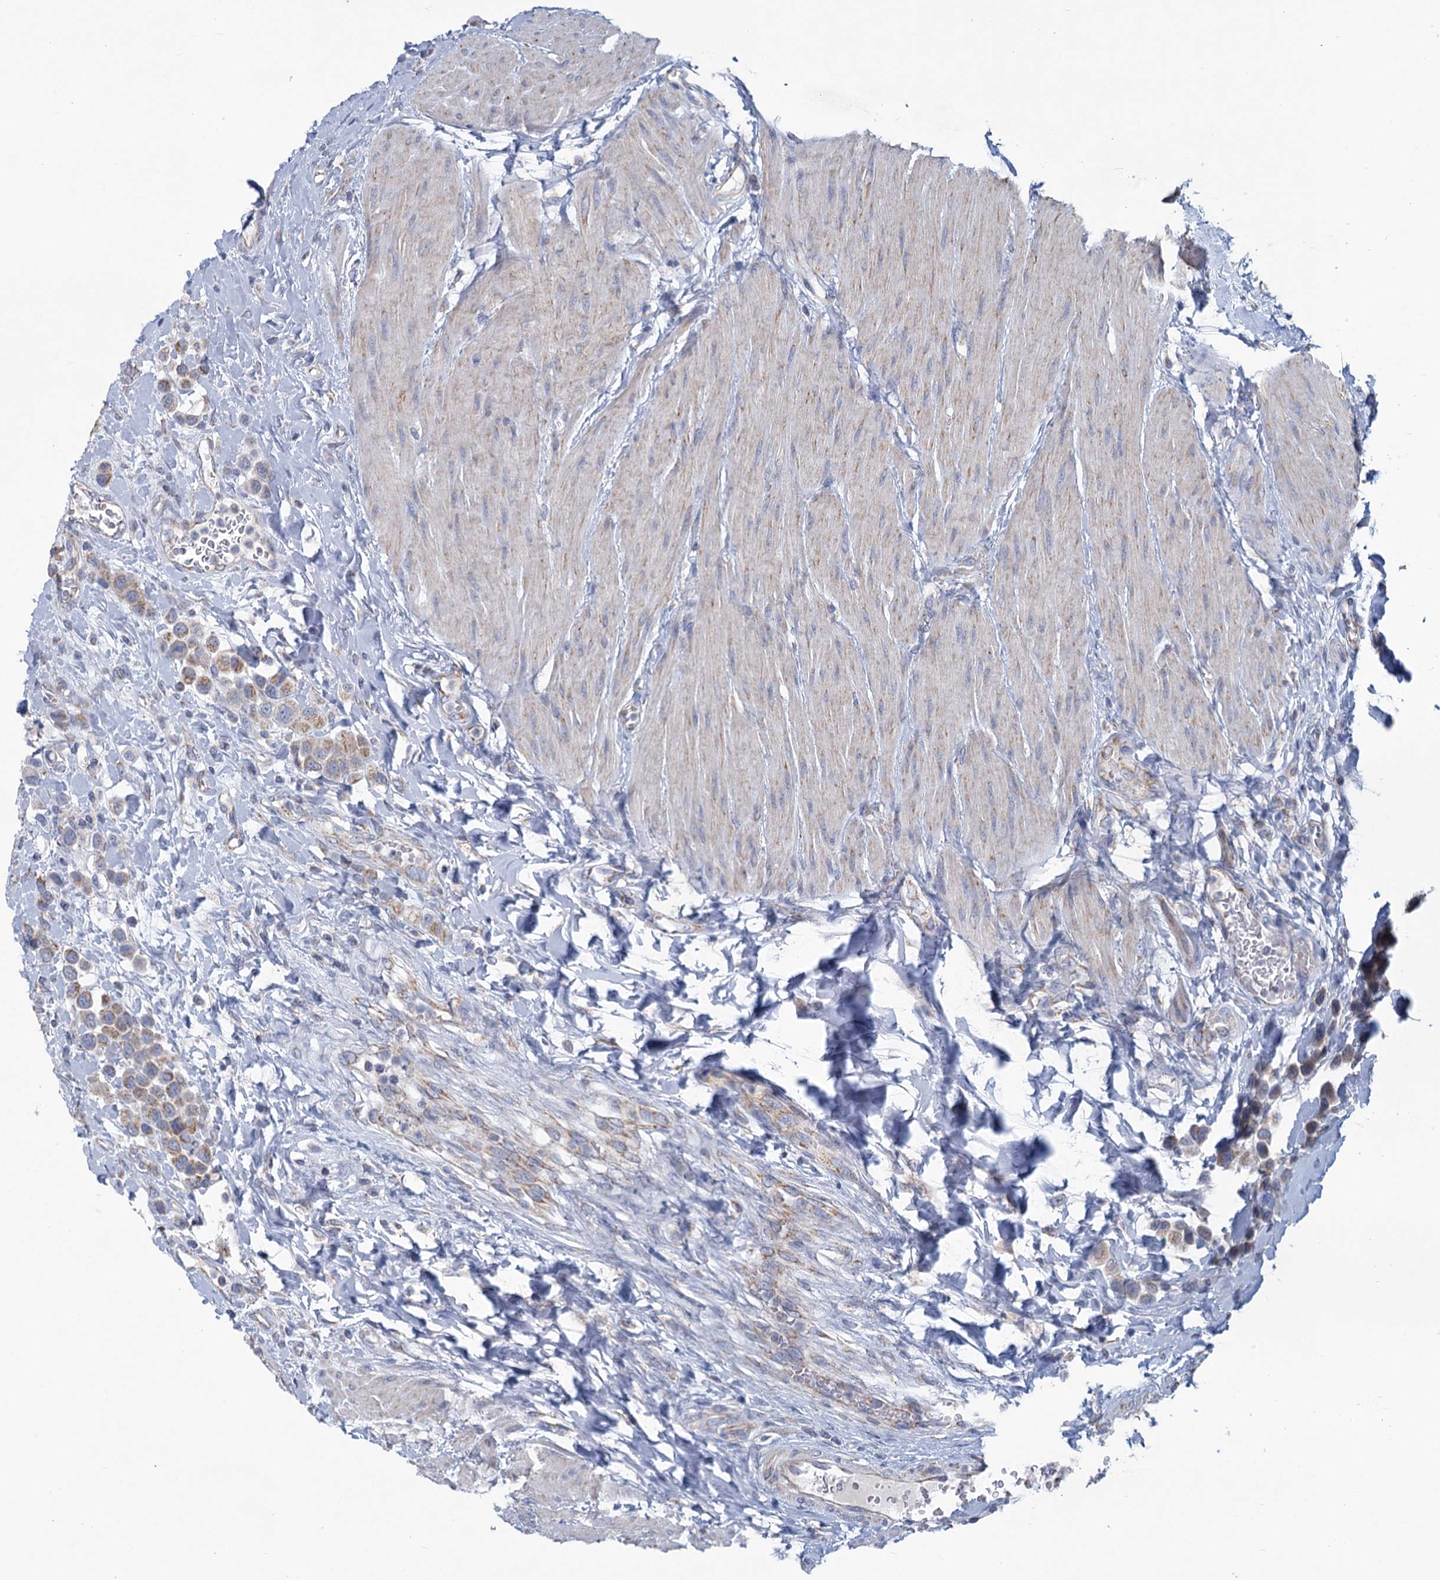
{"staining": {"intensity": "weak", "quantity": ">75%", "location": "cytoplasmic/membranous"}, "tissue": "urothelial cancer", "cell_type": "Tumor cells", "image_type": "cancer", "snomed": [{"axis": "morphology", "description": "Urothelial carcinoma, High grade"}, {"axis": "topography", "description": "Urinary bladder"}], "caption": "Protein expression analysis of human urothelial cancer reveals weak cytoplasmic/membranous staining in about >75% of tumor cells.", "gene": "NDUFC2", "patient": {"sex": "male", "age": 50}}